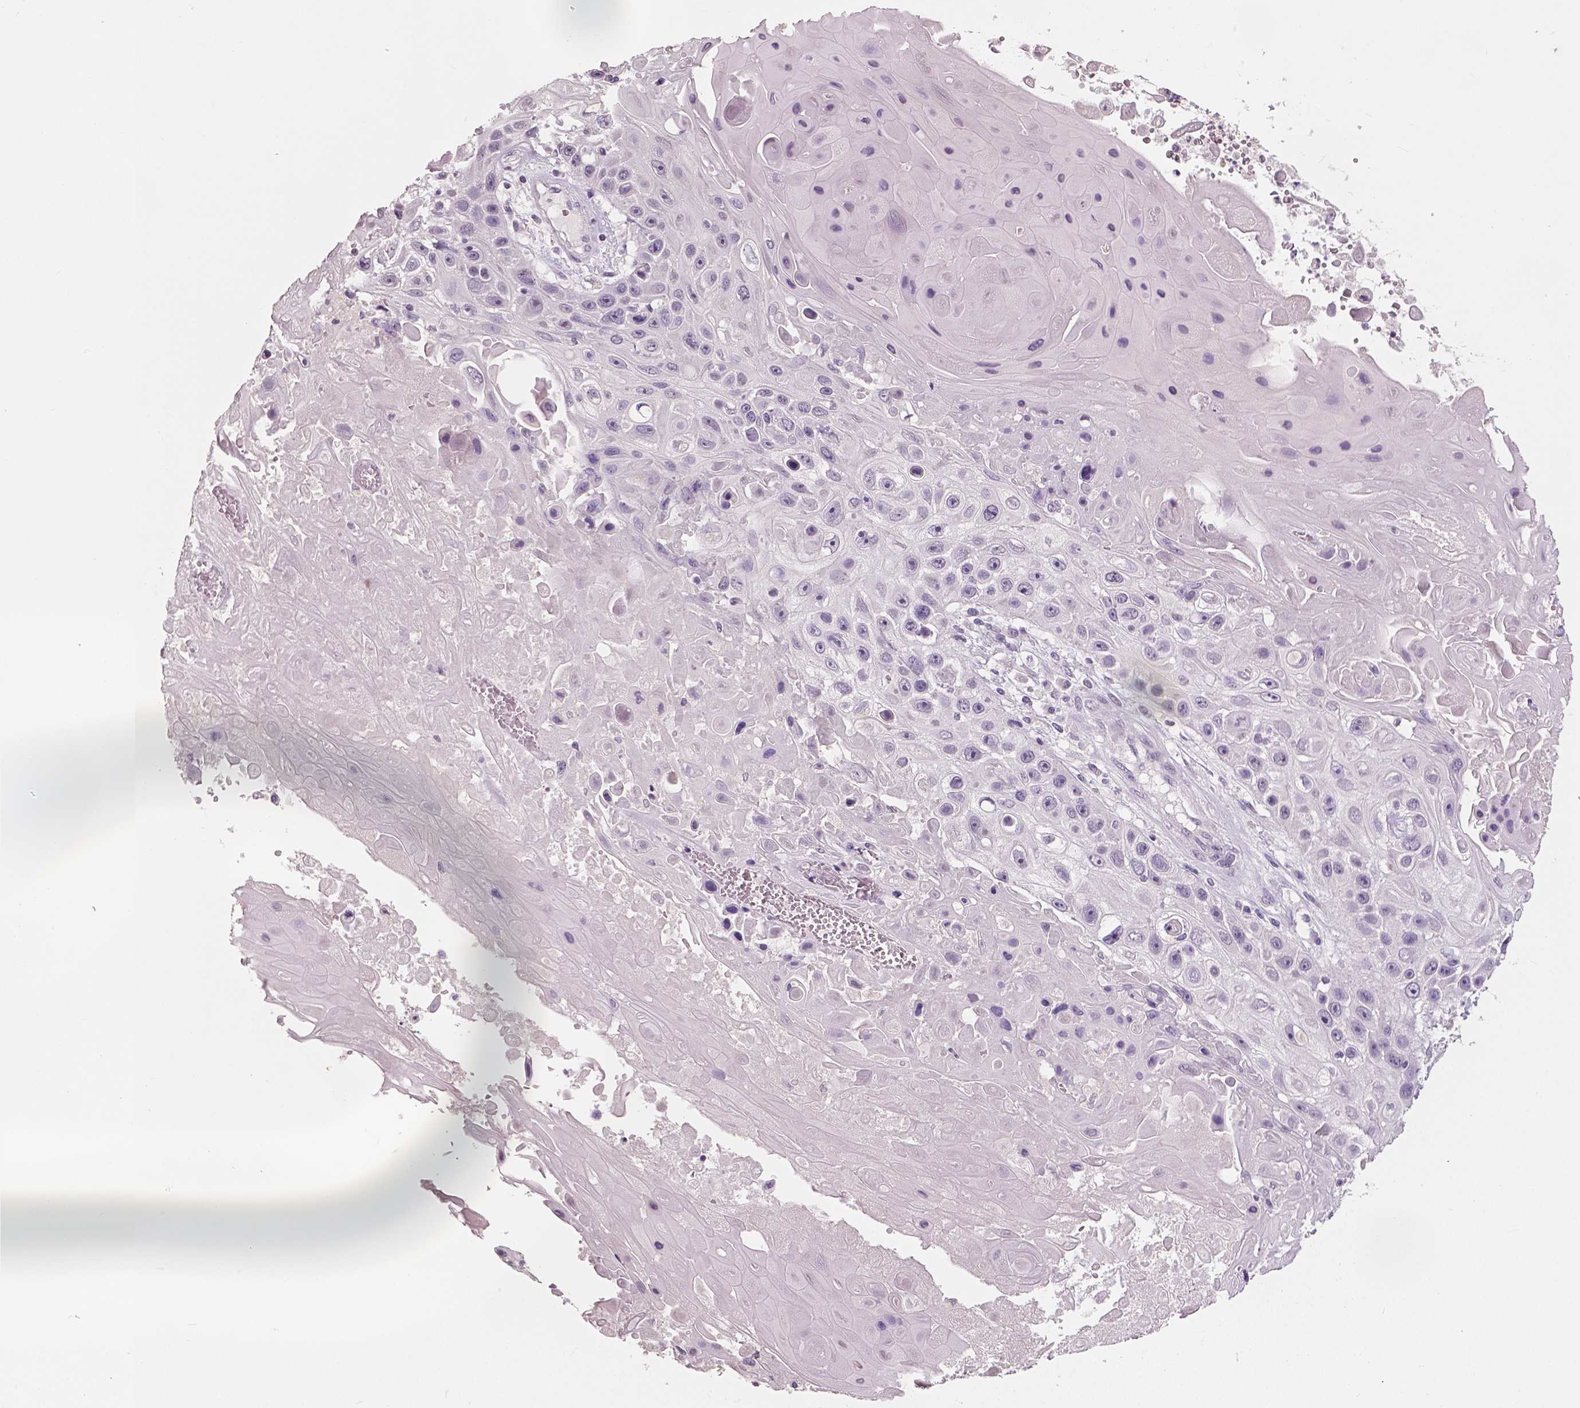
{"staining": {"intensity": "negative", "quantity": "none", "location": "none"}, "tissue": "skin cancer", "cell_type": "Tumor cells", "image_type": "cancer", "snomed": [{"axis": "morphology", "description": "Squamous cell carcinoma, NOS"}, {"axis": "topography", "description": "Skin"}], "caption": "Squamous cell carcinoma (skin) stained for a protein using immunohistochemistry (IHC) exhibits no staining tumor cells.", "gene": "NECAB1", "patient": {"sex": "male", "age": 82}}